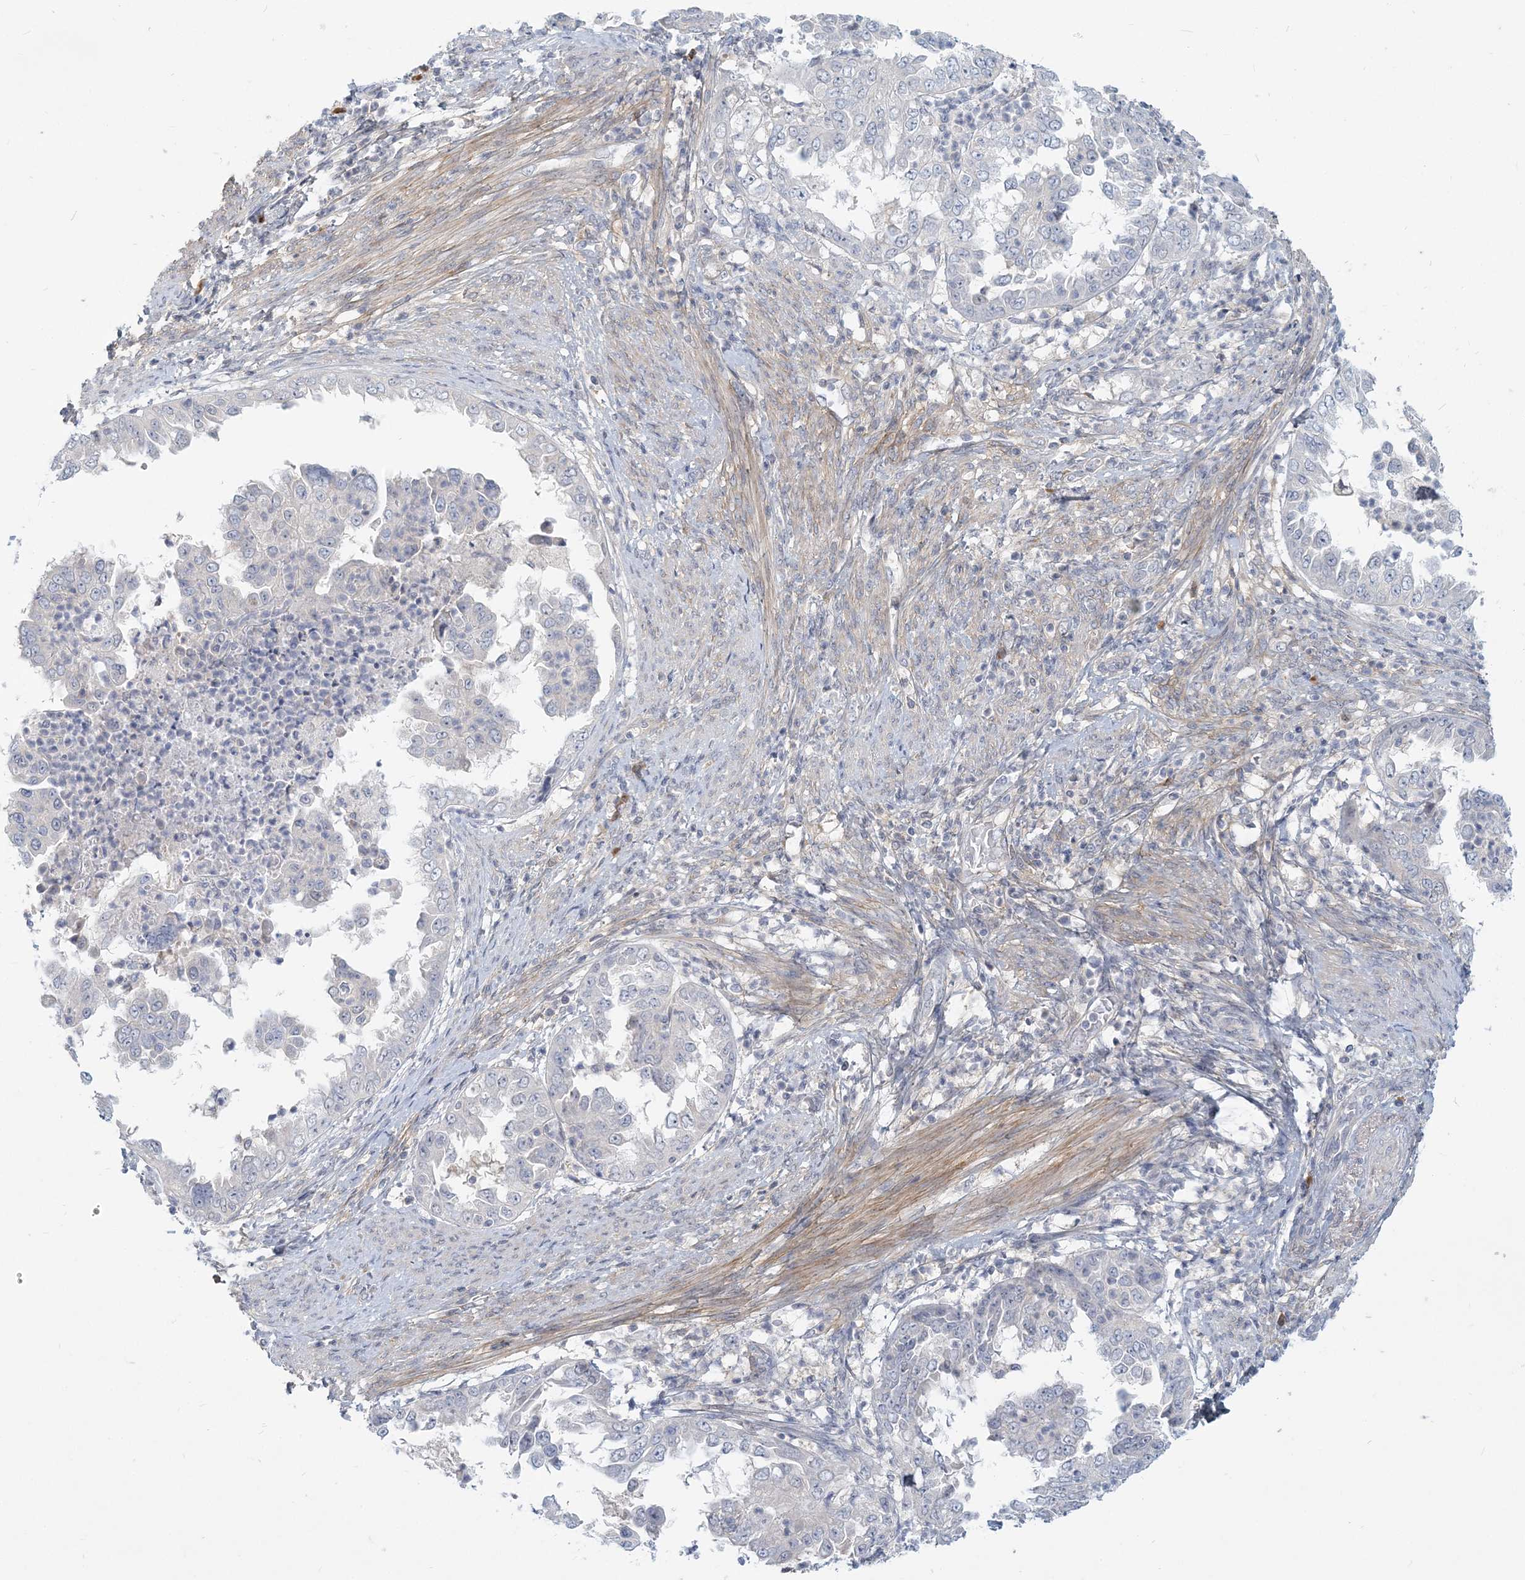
{"staining": {"intensity": "negative", "quantity": "none", "location": "none"}, "tissue": "endometrial cancer", "cell_type": "Tumor cells", "image_type": "cancer", "snomed": [{"axis": "morphology", "description": "Adenocarcinoma, NOS"}, {"axis": "topography", "description": "Endometrium"}], "caption": "Tumor cells are negative for brown protein staining in adenocarcinoma (endometrial).", "gene": "GMPPA", "patient": {"sex": "female", "age": 85}}